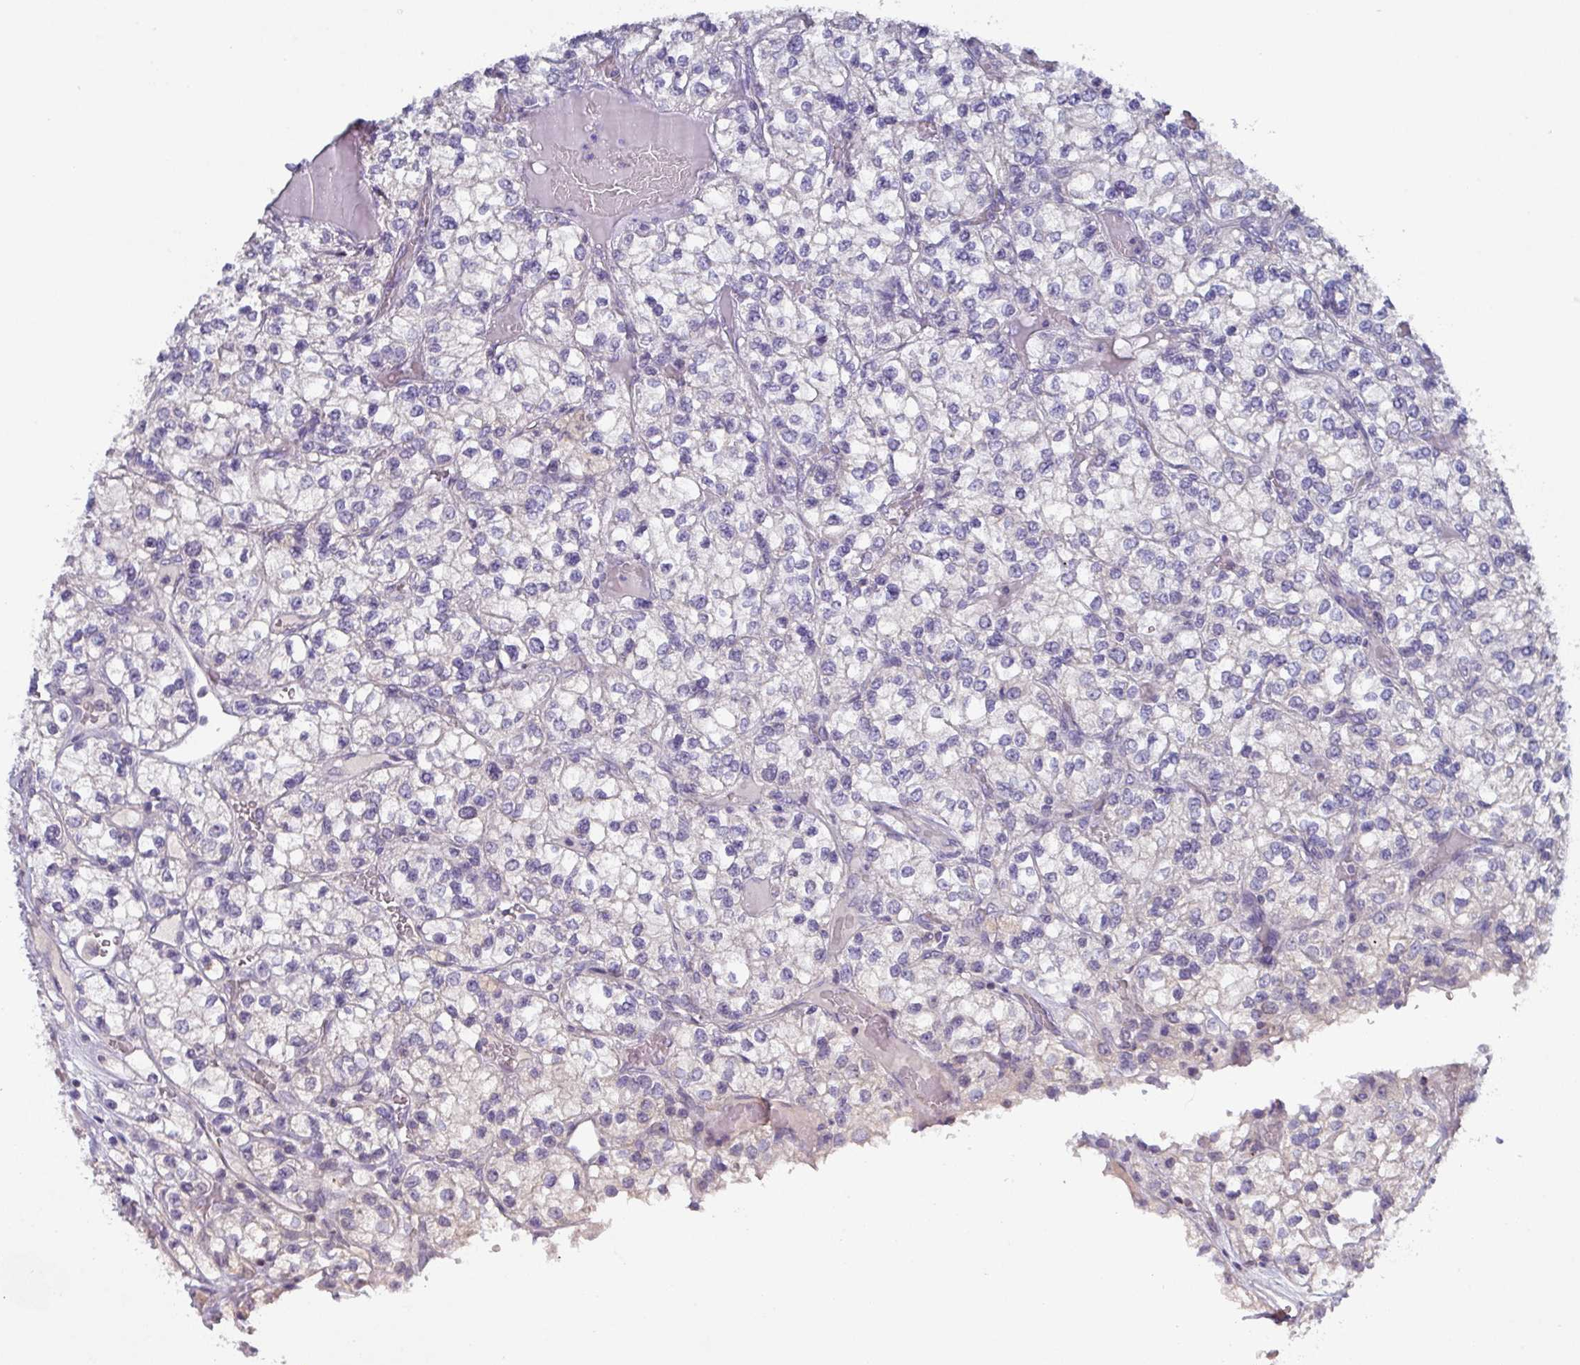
{"staining": {"intensity": "negative", "quantity": "none", "location": "none"}, "tissue": "renal cancer", "cell_type": "Tumor cells", "image_type": "cancer", "snomed": [{"axis": "morphology", "description": "Adenocarcinoma, NOS"}, {"axis": "topography", "description": "Kidney"}], "caption": "IHC histopathology image of neoplastic tissue: renal adenocarcinoma stained with DAB (3,3'-diaminobenzidine) displays no significant protein expression in tumor cells.", "gene": "DCAF12L2", "patient": {"sex": "male", "age": 80}}